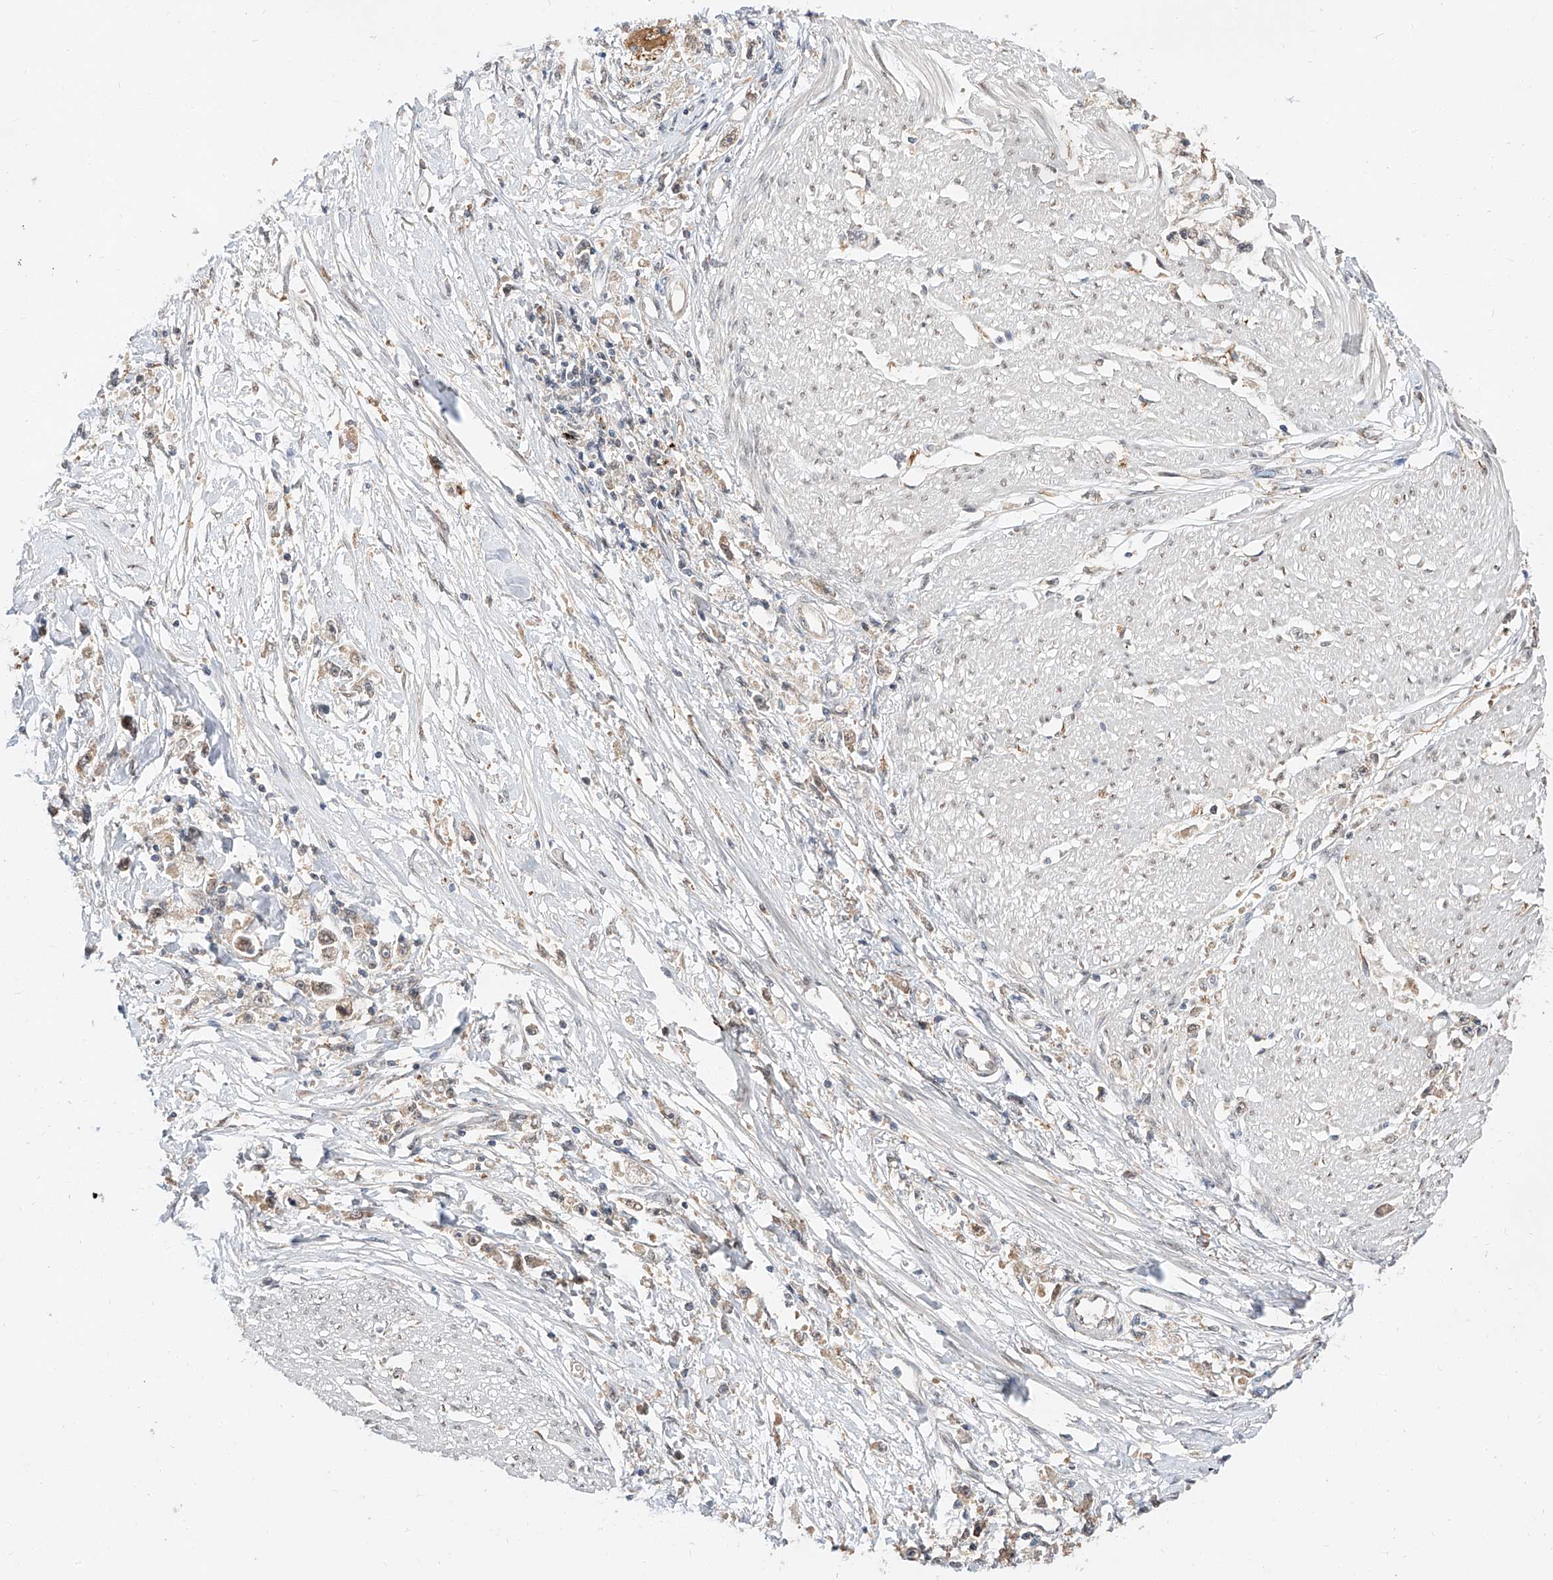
{"staining": {"intensity": "negative", "quantity": "none", "location": "none"}, "tissue": "stomach cancer", "cell_type": "Tumor cells", "image_type": "cancer", "snomed": [{"axis": "morphology", "description": "Adenocarcinoma, NOS"}, {"axis": "topography", "description": "Stomach"}], "caption": "This is a micrograph of immunohistochemistry (IHC) staining of stomach adenocarcinoma, which shows no positivity in tumor cells. Nuclei are stained in blue.", "gene": "DIRAS3", "patient": {"sex": "female", "age": 59}}